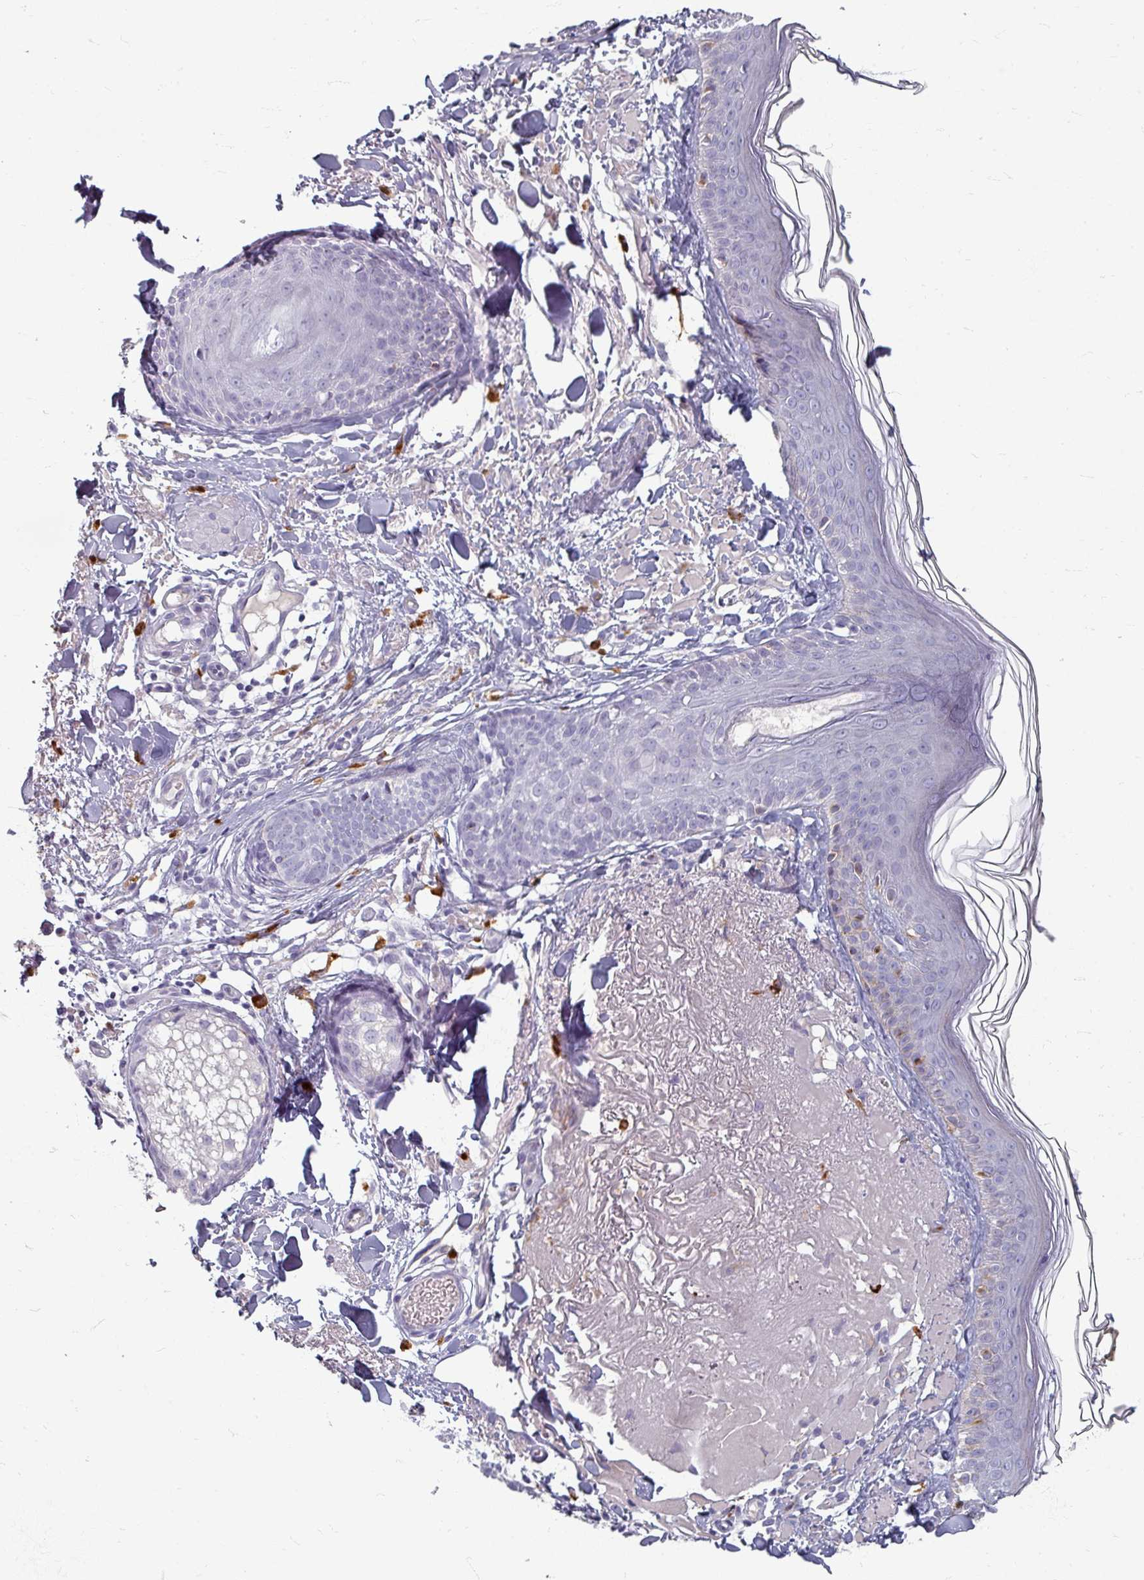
{"staining": {"intensity": "negative", "quantity": "none", "location": "none"}, "tissue": "skin", "cell_type": "Fibroblasts", "image_type": "normal", "snomed": [{"axis": "morphology", "description": "Normal tissue, NOS"}, {"axis": "morphology", "description": "Malignant melanoma, NOS"}, {"axis": "topography", "description": "Skin"}], "caption": "Immunohistochemical staining of unremarkable human skin displays no significant staining in fibroblasts. (Stains: DAB immunohistochemistry with hematoxylin counter stain, Microscopy: brightfield microscopy at high magnification).", "gene": "ZNF878", "patient": {"sex": "male", "age": 80}}